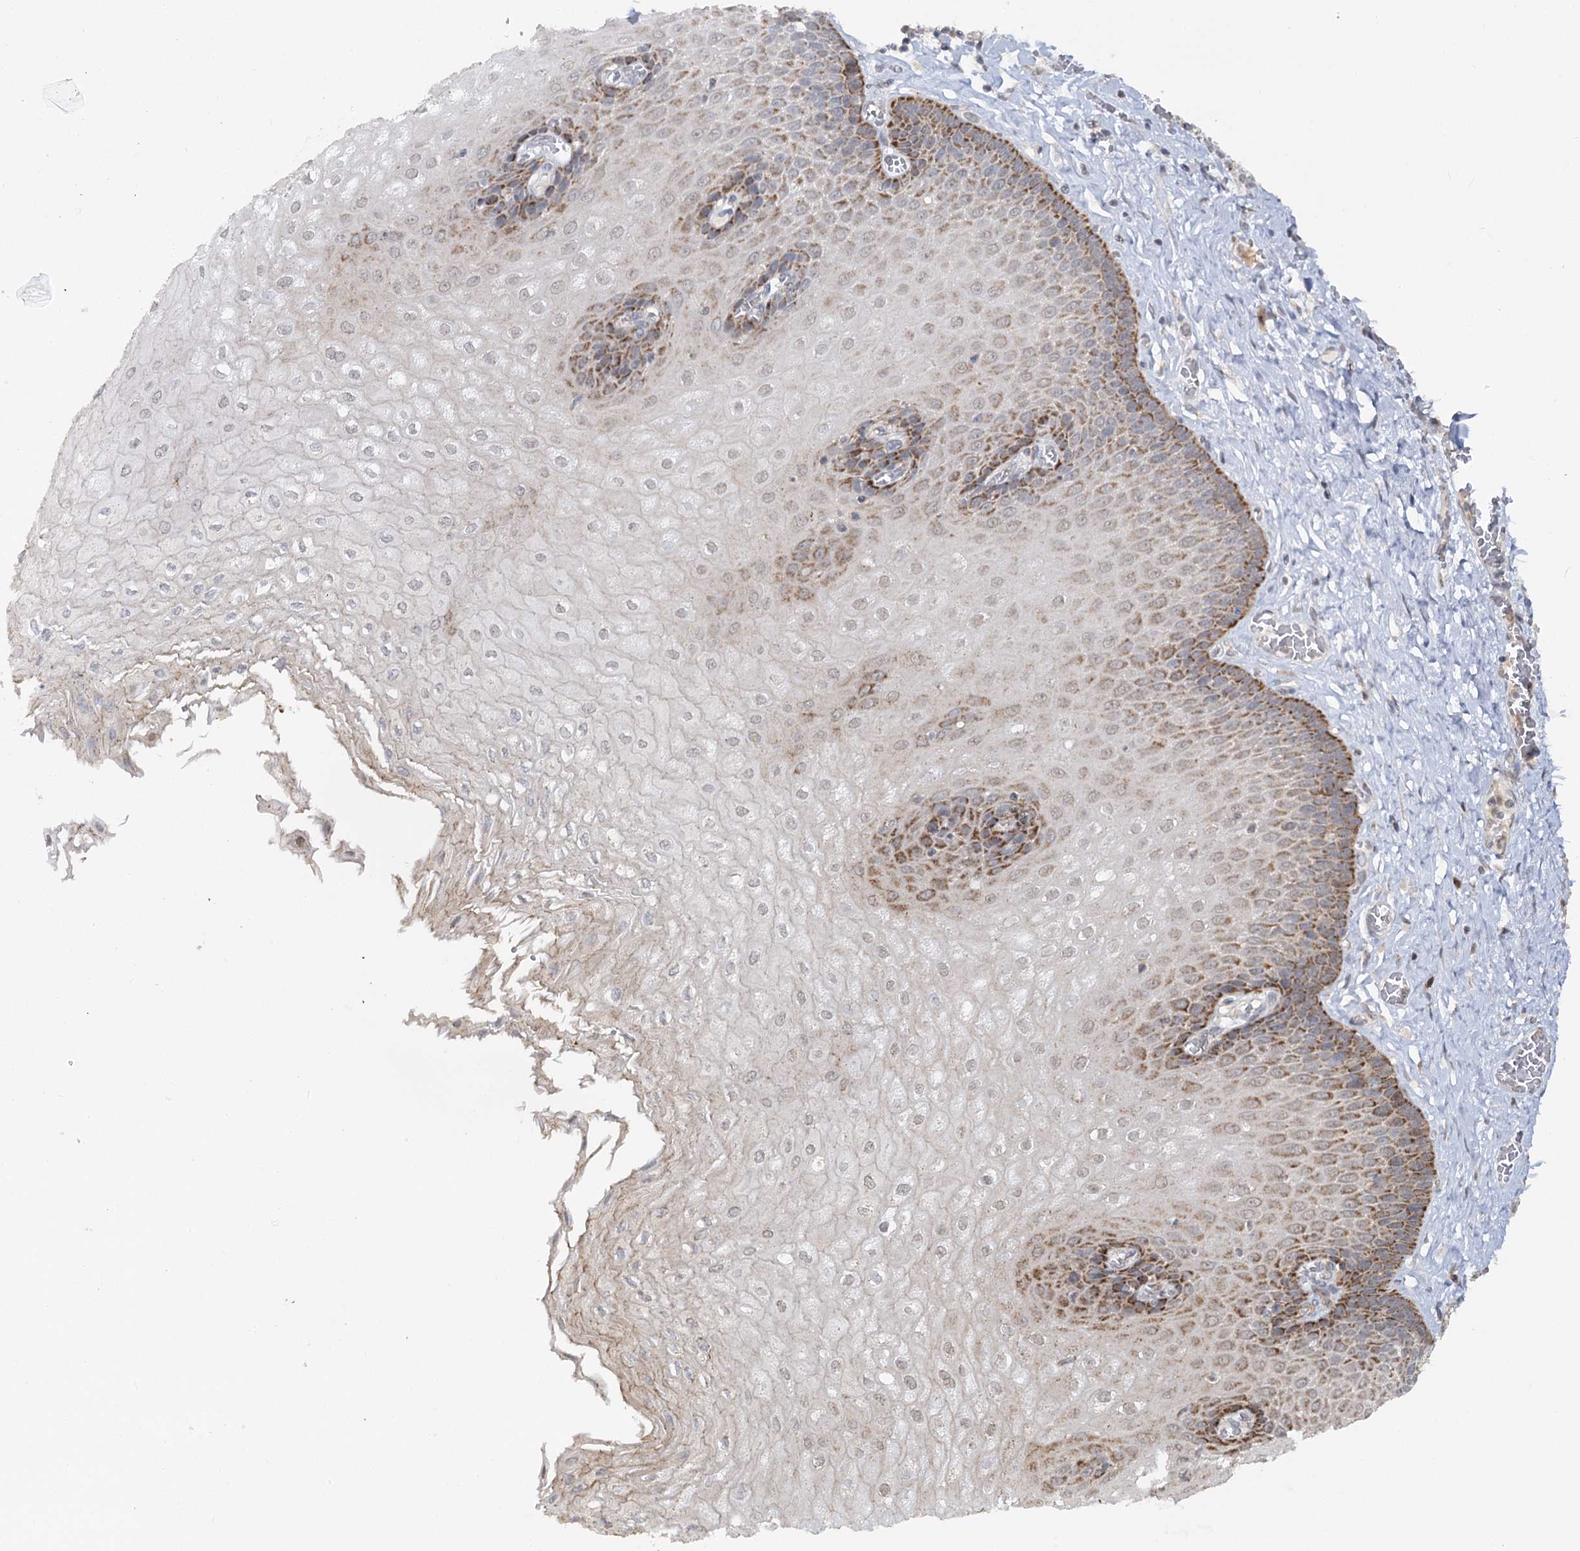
{"staining": {"intensity": "moderate", "quantity": "25%-75%", "location": "cytoplasmic/membranous,nuclear"}, "tissue": "esophagus", "cell_type": "Squamous epithelial cells", "image_type": "normal", "snomed": [{"axis": "morphology", "description": "Normal tissue, NOS"}, {"axis": "topography", "description": "Esophagus"}], "caption": "Immunohistochemistry of benign esophagus displays medium levels of moderate cytoplasmic/membranous,nuclear positivity in about 25%-75% of squamous epithelial cells. Nuclei are stained in blue.", "gene": "ZNRF3", "patient": {"sex": "male", "age": 60}}